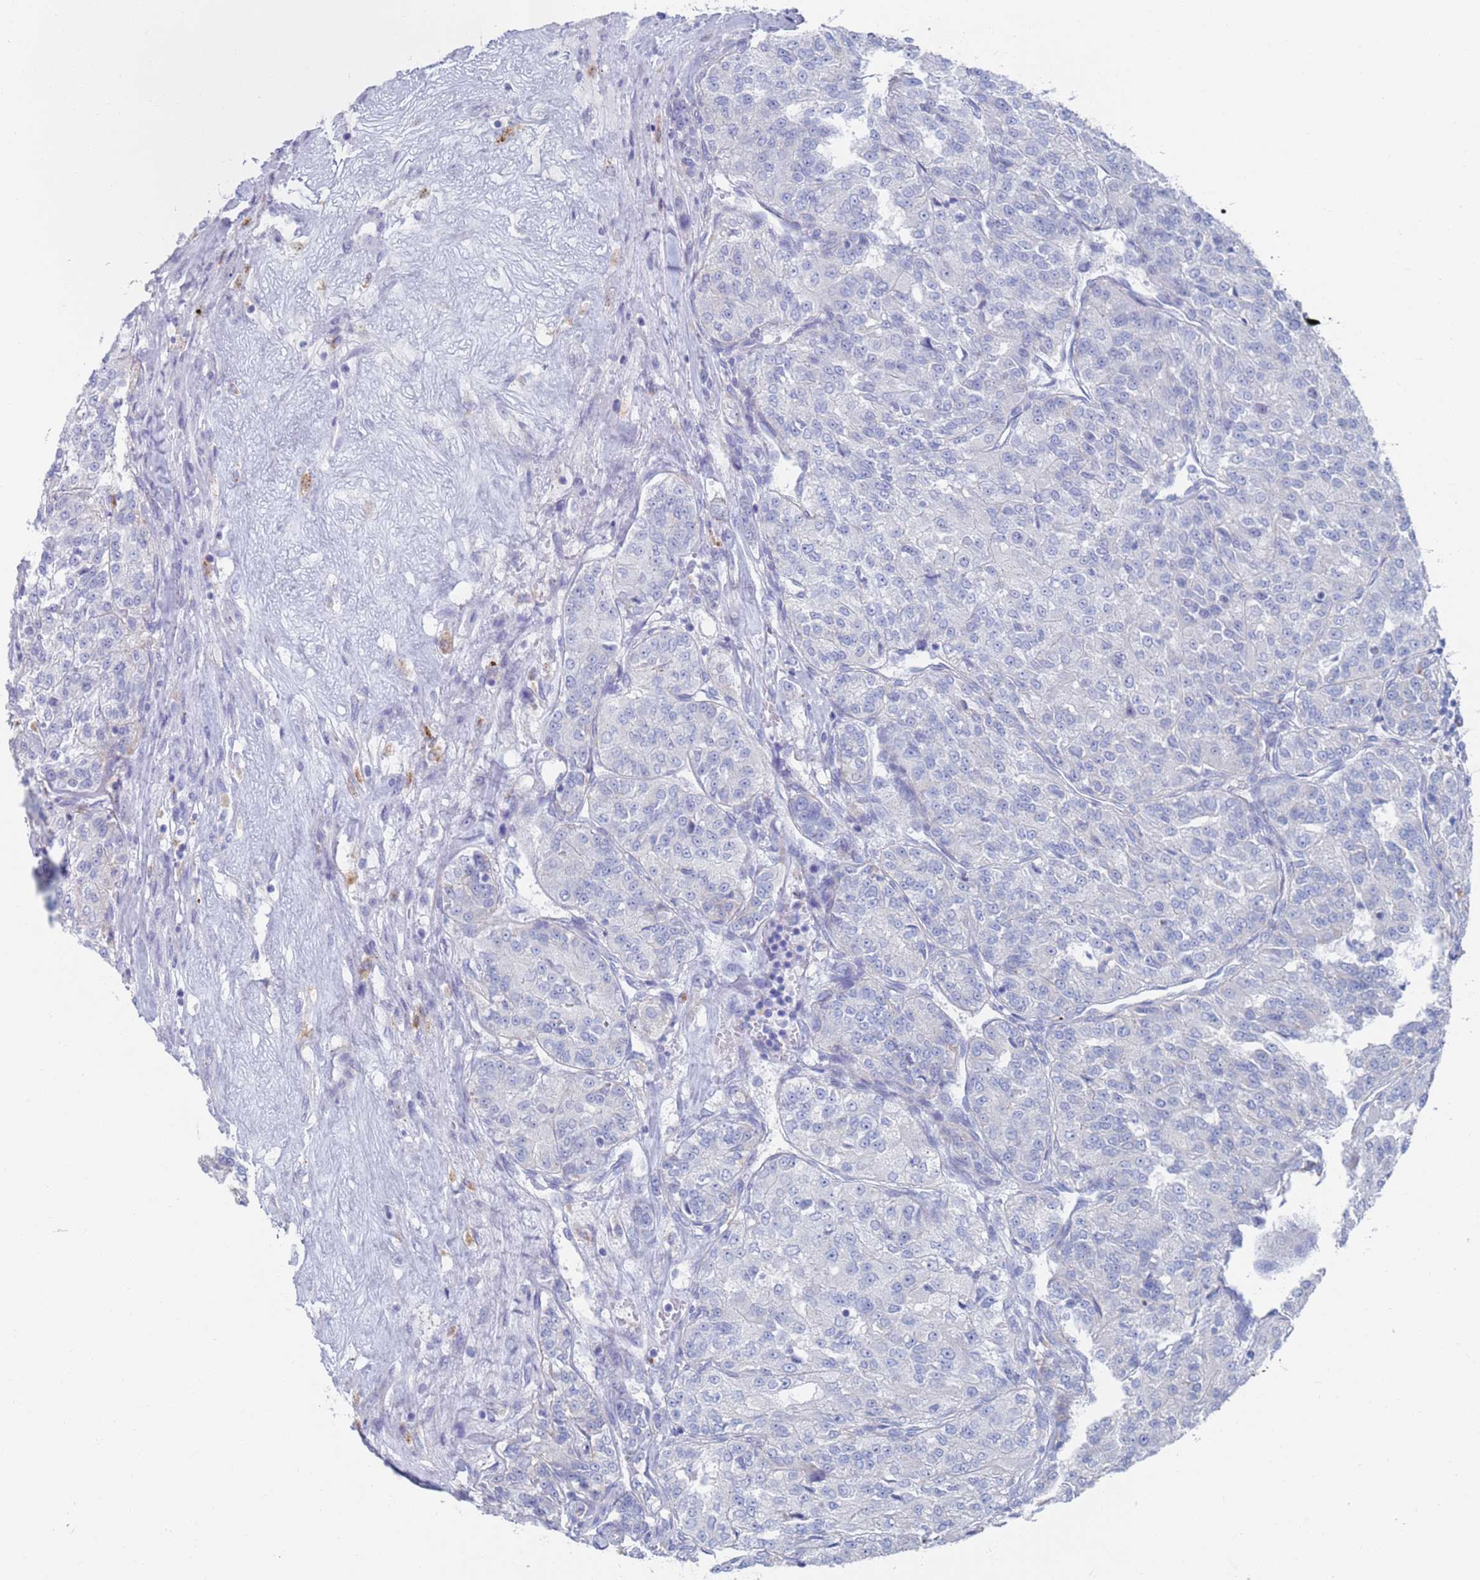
{"staining": {"intensity": "negative", "quantity": "none", "location": "none"}, "tissue": "renal cancer", "cell_type": "Tumor cells", "image_type": "cancer", "snomed": [{"axis": "morphology", "description": "Adenocarcinoma, NOS"}, {"axis": "topography", "description": "Kidney"}], "caption": "High magnification brightfield microscopy of renal adenocarcinoma stained with DAB (3,3'-diaminobenzidine) (brown) and counterstained with hematoxylin (blue): tumor cells show no significant expression.", "gene": "FUCA1", "patient": {"sex": "female", "age": 63}}